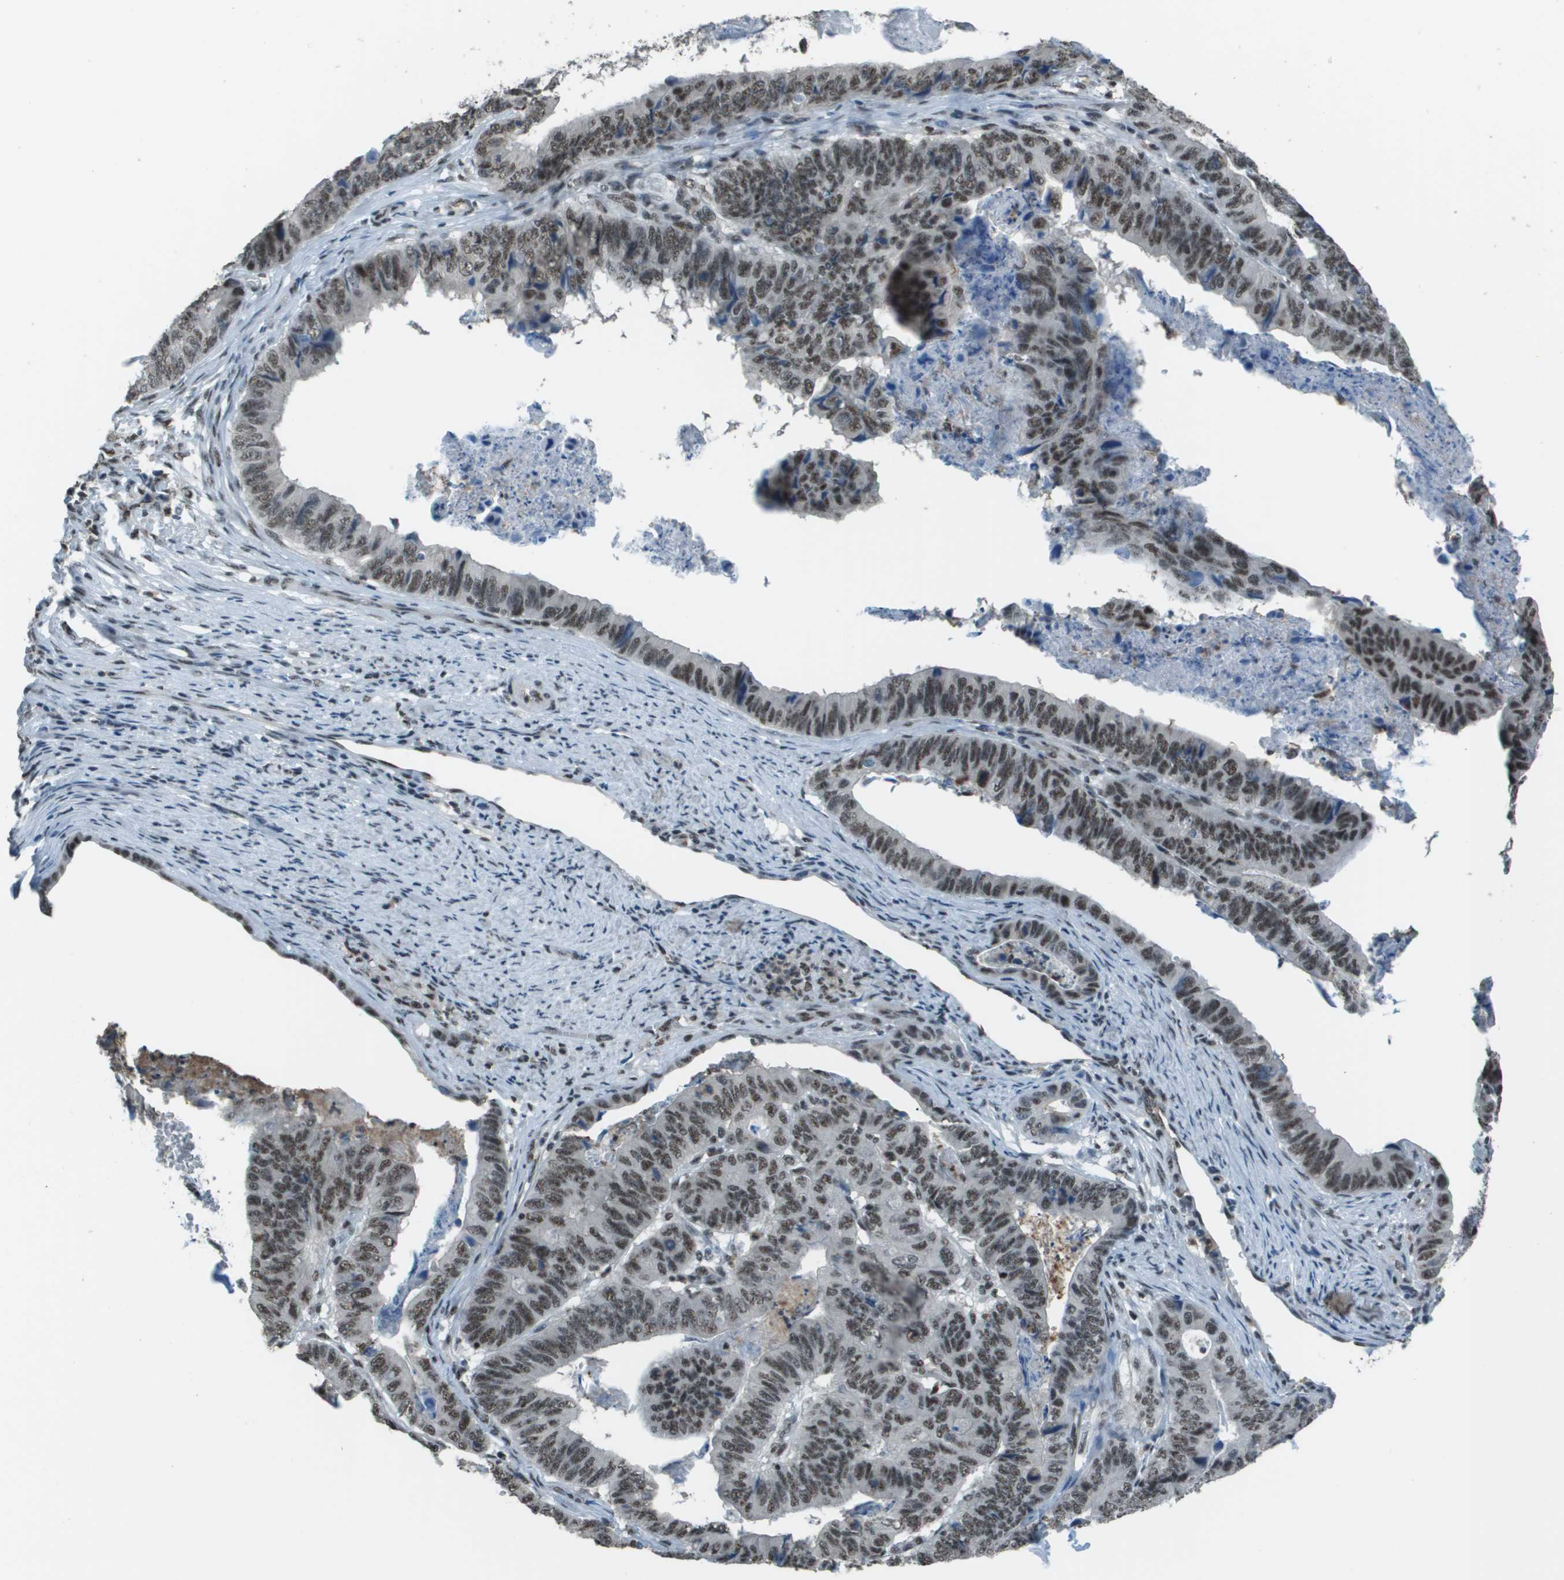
{"staining": {"intensity": "moderate", "quantity": ">75%", "location": "nuclear"}, "tissue": "stomach cancer", "cell_type": "Tumor cells", "image_type": "cancer", "snomed": [{"axis": "morphology", "description": "Adenocarcinoma, NOS"}, {"axis": "topography", "description": "Stomach, lower"}], "caption": "Protein analysis of stomach cancer (adenocarcinoma) tissue shows moderate nuclear expression in about >75% of tumor cells. (brown staining indicates protein expression, while blue staining denotes nuclei).", "gene": "DEPDC1", "patient": {"sex": "male", "age": 77}}